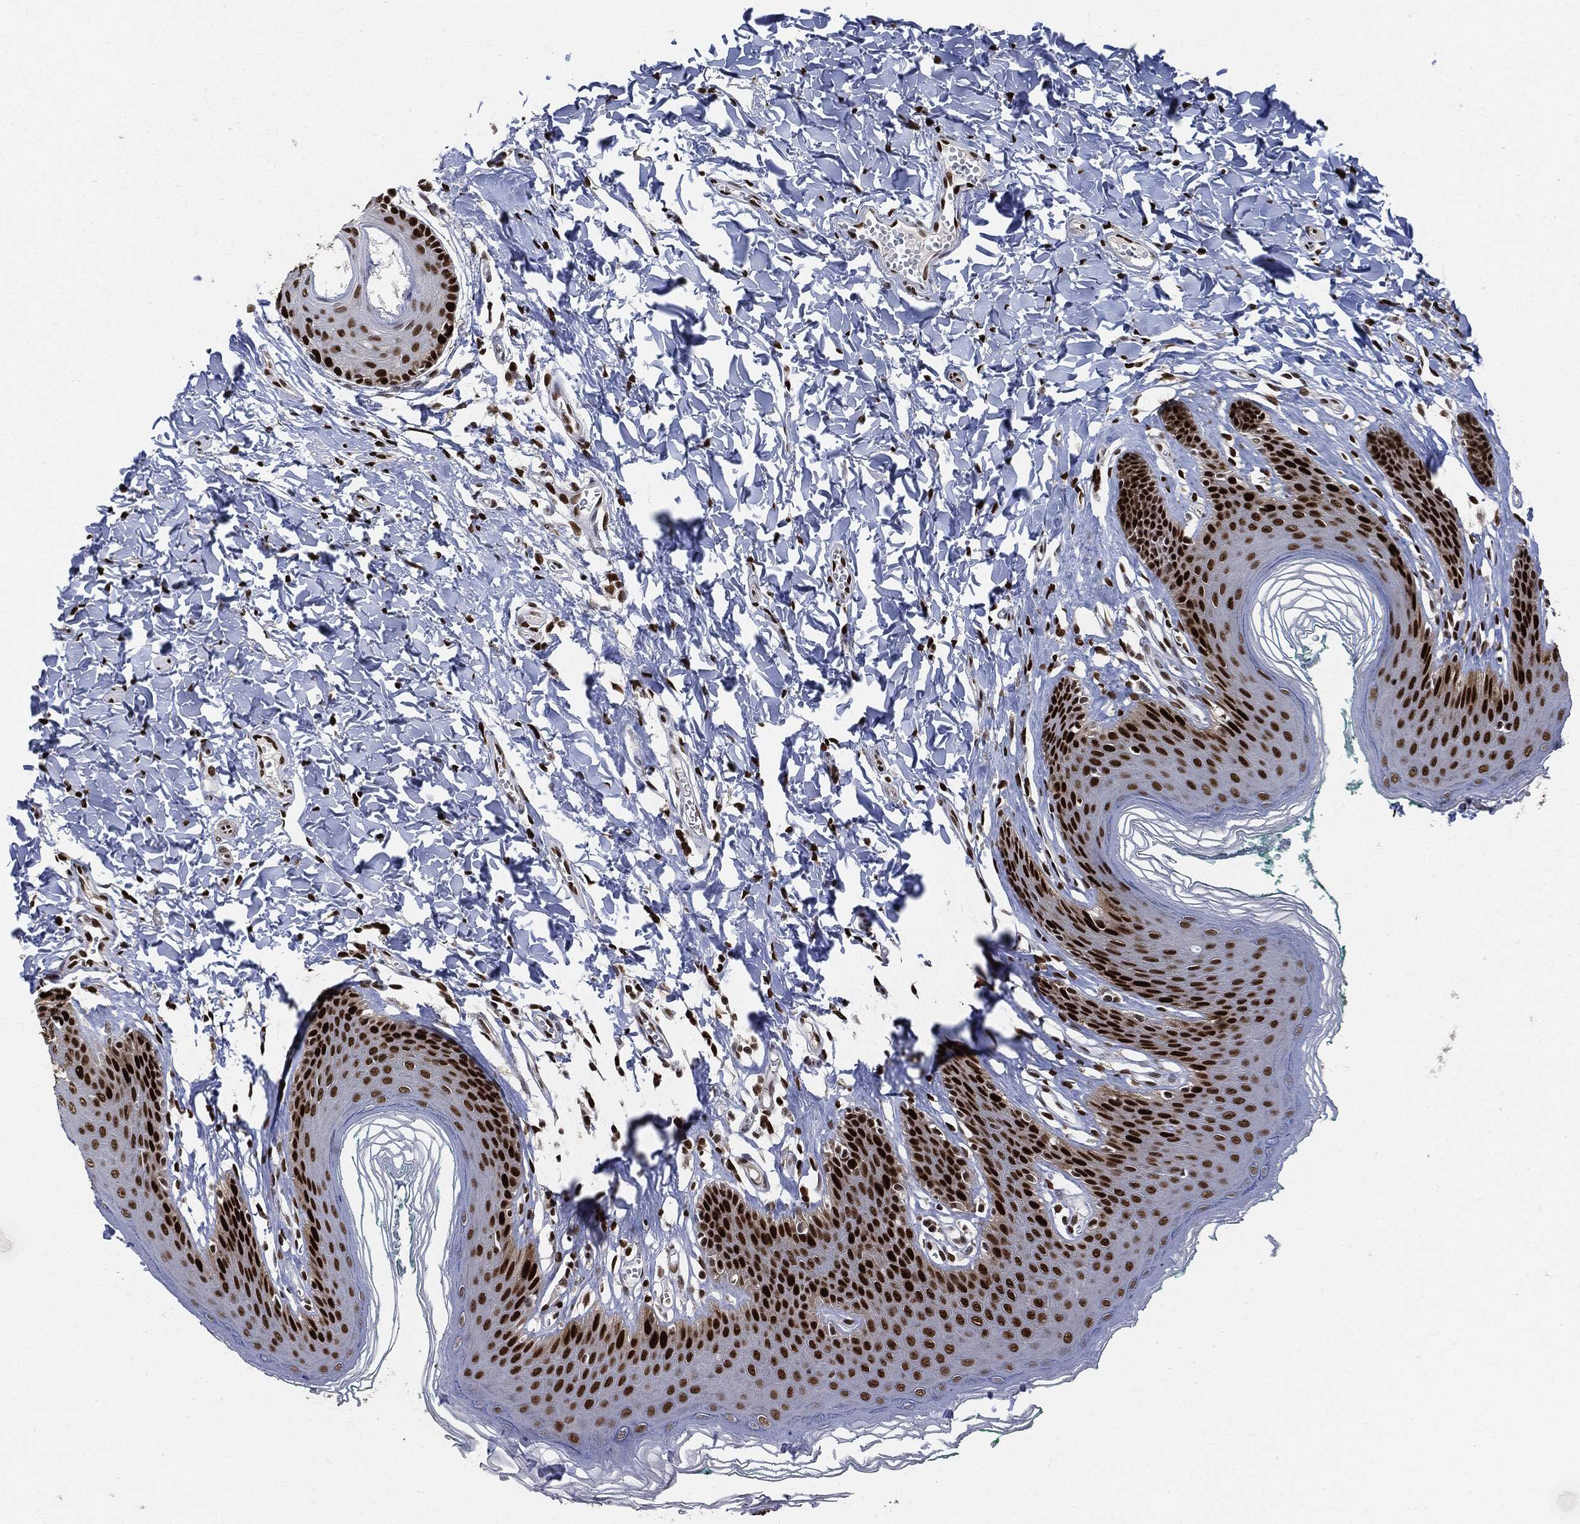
{"staining": {"intensity": "strong", "quantity": ">75%", "location": "nuclear"}, "tissue": "skin", "cell_type": "Epidermal cells", "image_type": "normal", "snomed": [{"axis": "morphology", "description": "Normal tissue, NOS"}, {"axis": "topography", "description": "Vulva"}], "caption": "The image demonstrates staining of normal skin, revealing strong nuclear protein expression (brown color) within epidermal cells.", "gene": "PCNA", "patient": {"sex": "female", "age": 66}}